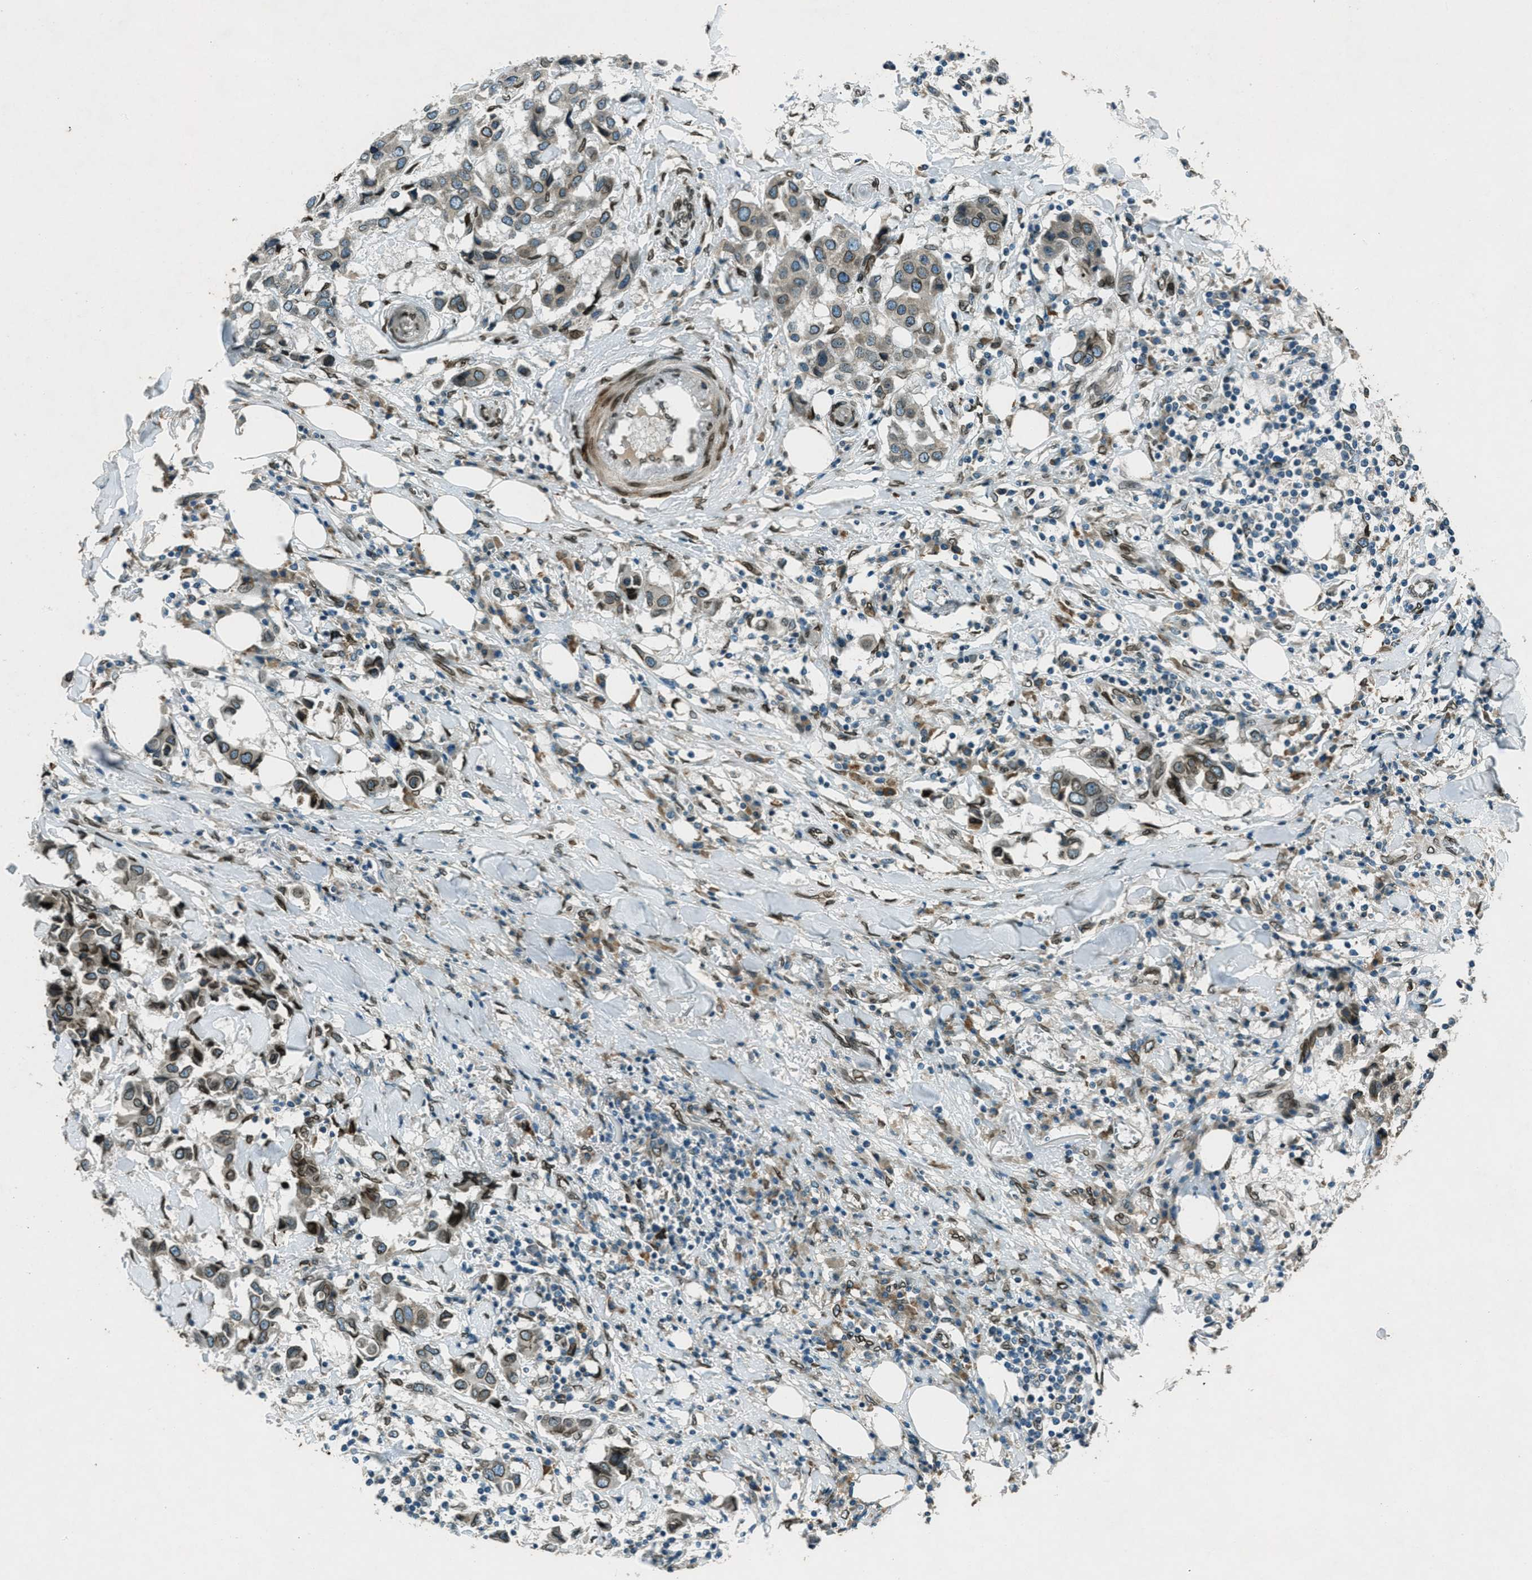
{"staining": {"intensity": "moderate", "quantity": ">75%", "location": "cytoplasmic/membranous,nuclear"}, "tissue": "breast cancer", "cell_type": "Tumor cells", "image_type": "cancer", "snomed": [{"axis": "morphology", "description": "Duct carcinoma"}, {"axis": "topography", "description": "Breast"}], "caption": "Breast cancer (infiltrating ductal carcinoma) tissue demonstrates moderate cytoplasmic/membranous and nuclear expression in about >75% of tumor cells, visualized by immunohistochemistry.", "gene": "LEMD2", "patient": {"sex": "female", "age": 80}}